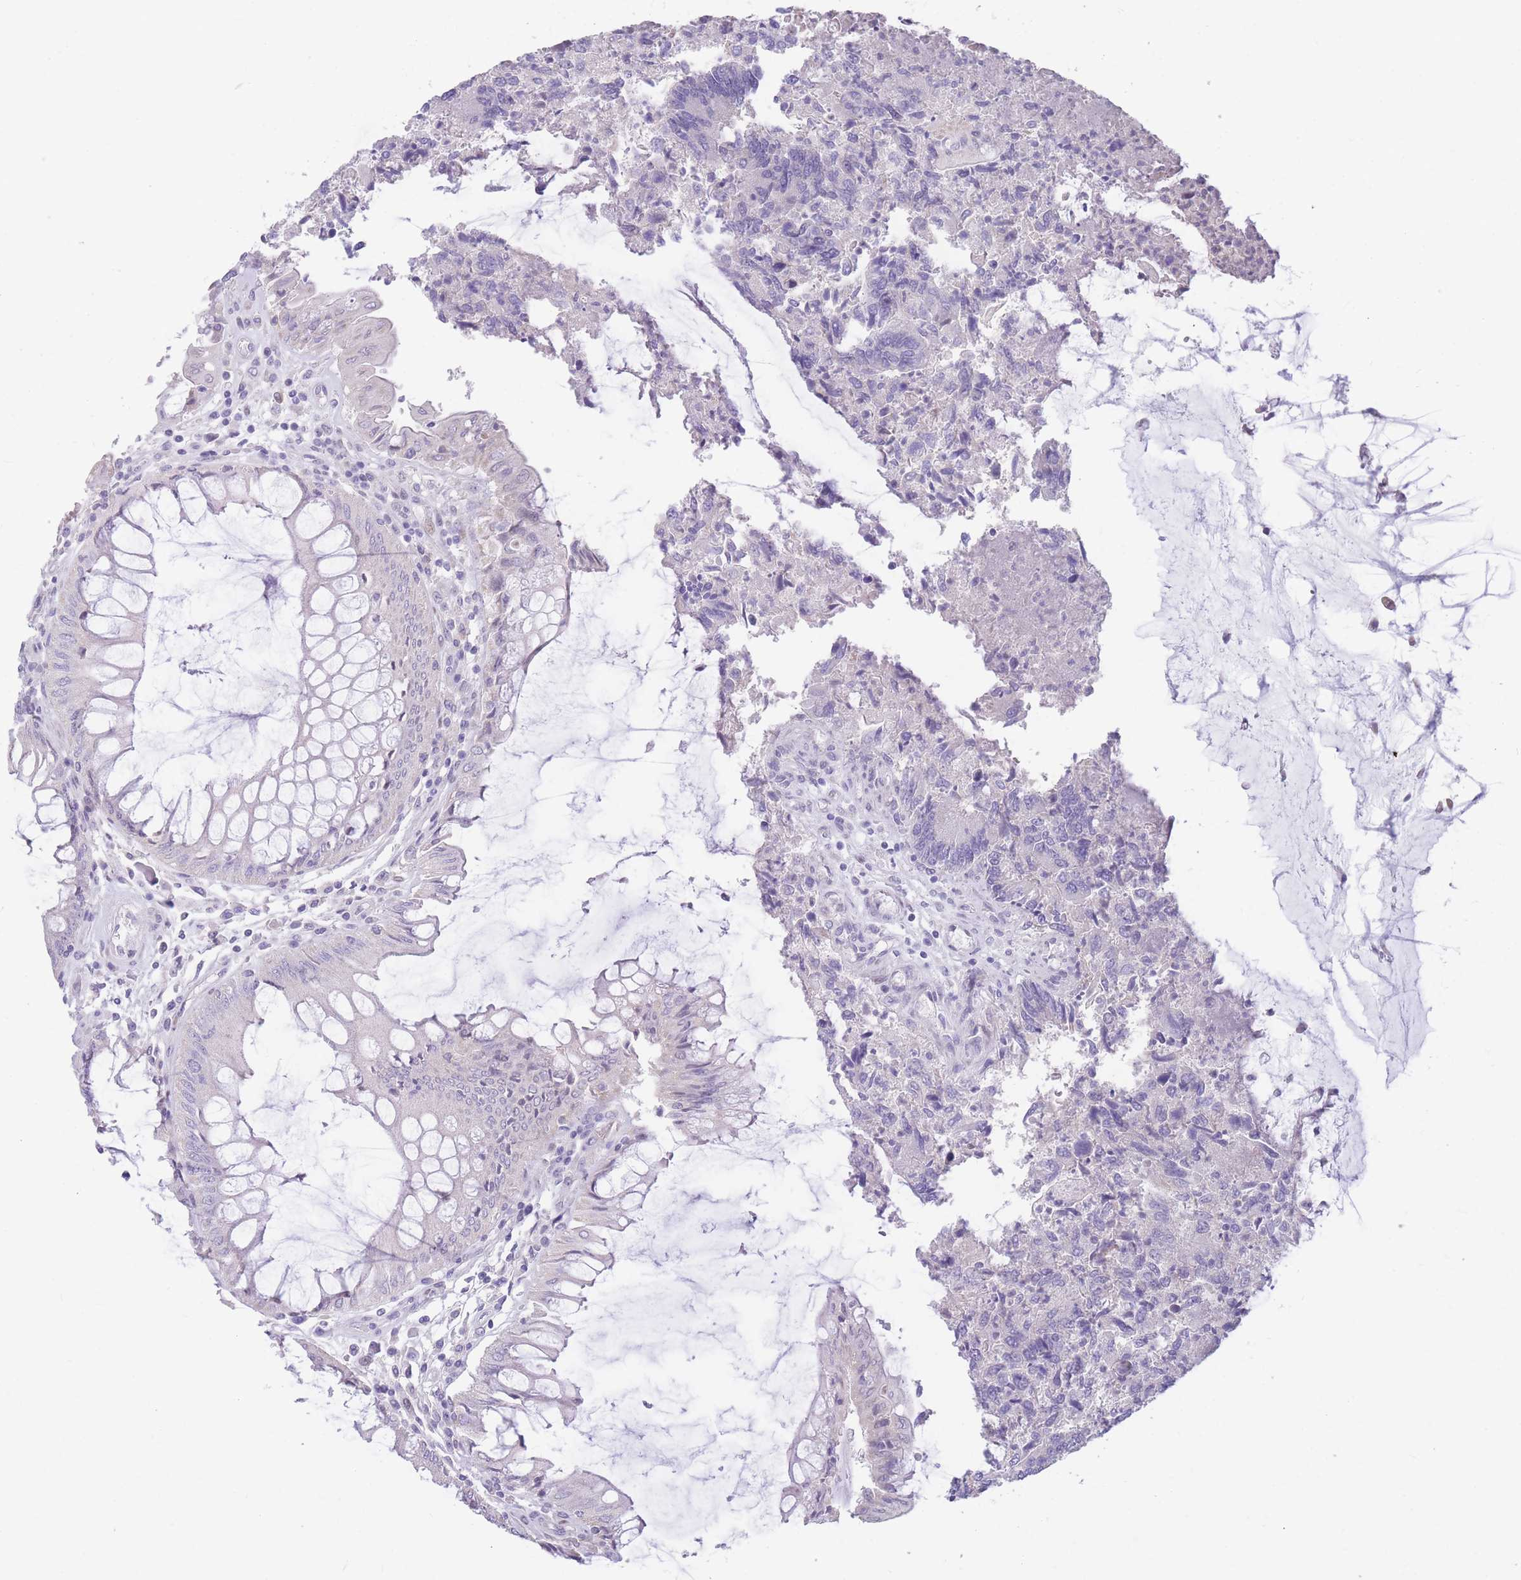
{"staining": {"intensity": "negative", "quantity": "none", "location": "none"}, "tissue": "colorectal cancer", "cell_type": "Tumor cells", "image_type": "cancer", "snomed": [{"axis": "morphology", "description": "Adenocarcinoma, NOS"}, {"axis": "topography", "description": "Colon"}], "caption": "Immunohistochemistry (IHC) photomicrograph of human colorectal cancer stained for a protein (brown), which reveals no positivity in tumor cells. (Immunohistochemistry (IHC), brightfield microscopy, high magnification).", "gene": "SHCBP1", "patient": {"sex": "female", "age": 67}}